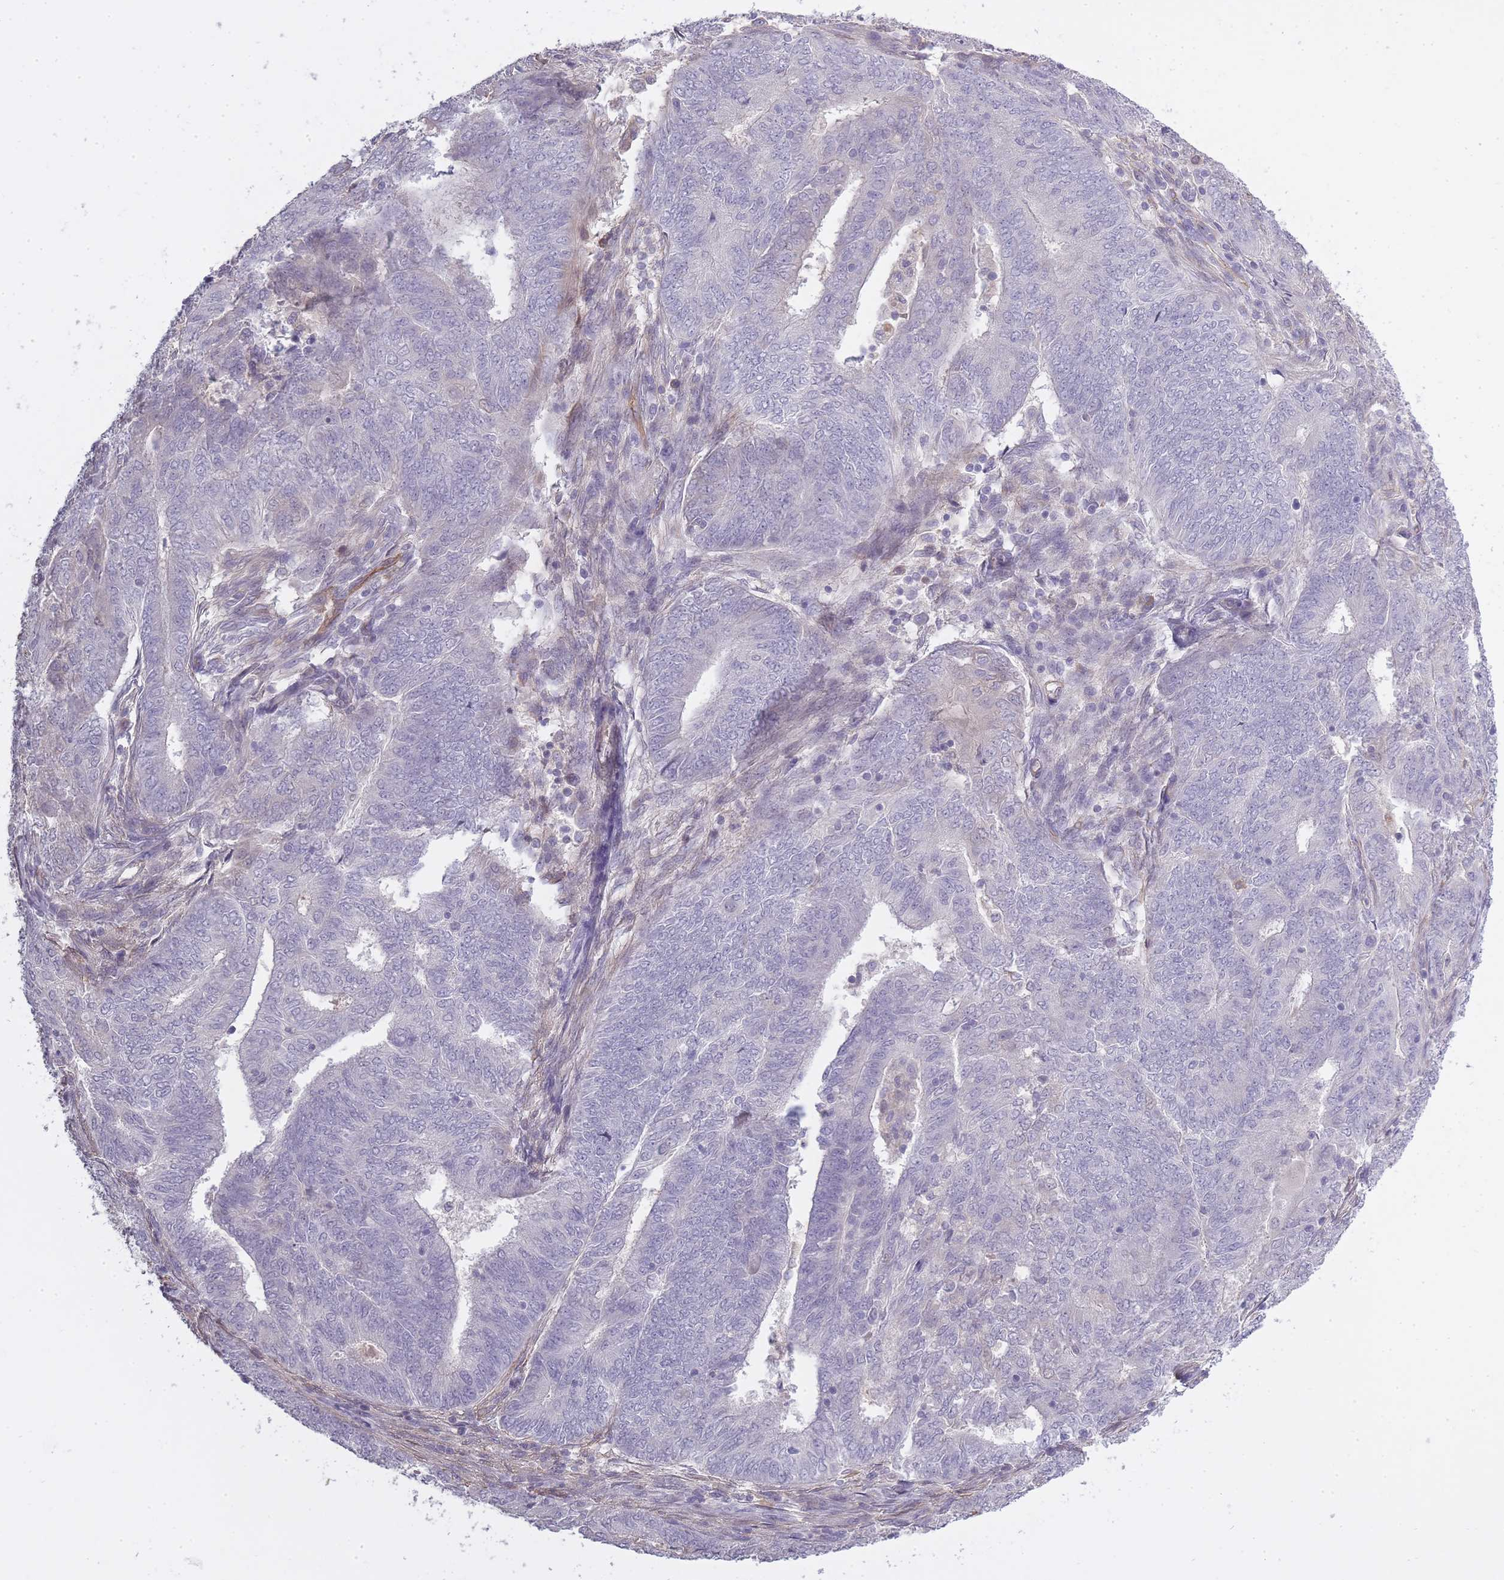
{"staining": {"intensity": "negative", "quantity": "none", "location": "none"}, "tissue": "endometrial cancer", "cell_type": "Tumor cells", "image_type": "cancer", "snomed": [{"axis": "morphology", "description": "Adenocarcinoma, NOS"}, {"axis": "topography", "description": "Endometrium"}], "caption": "The image demonstrates no significant expression in tumor cells of adenocarcinoma (endometrial).", "gene": "SLC8A2", "patient": {"sex": "female", "age": 62}}